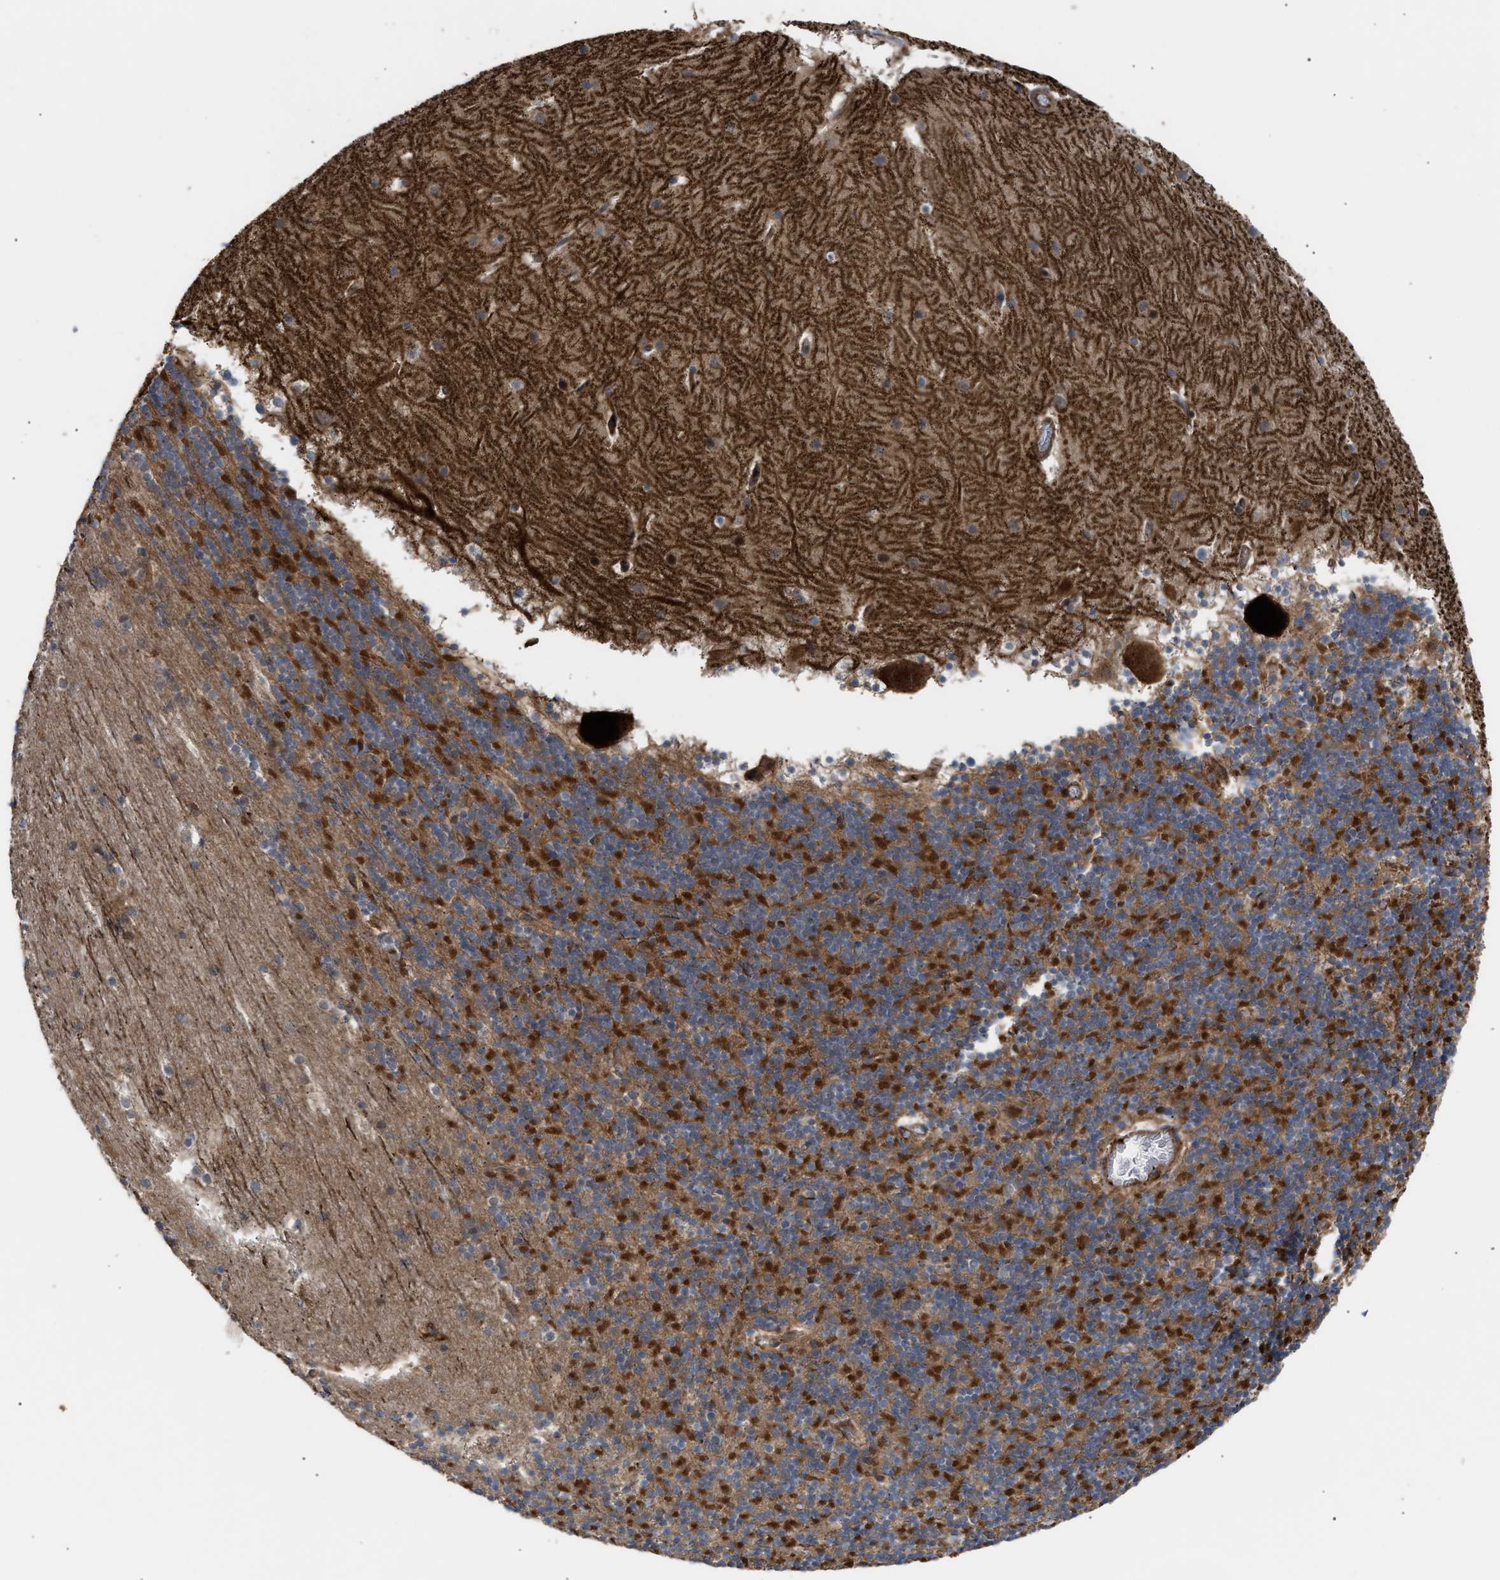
{"staining": {"intensity": "strong", "quantity": "25%-75%", "location": "cytoplasmic/membranous"}, "tissue": "cerebellum", "cell_type": "Cells in granular layer", "image_type": "normal", "snomed": [{"axis": "morphology", "description": "Normal tissue, NOS"}, {"axis": "topography", "description": "Cerebellum"}], "caption": "The histopathology image exhibits staining of unremarkable cerebellum, revealing strong cytoplasmic/membranous protein expression (brown color) within cells in granular layer.", "gene": "STAU1", "patient": {"sex": "male", "age": 45}}